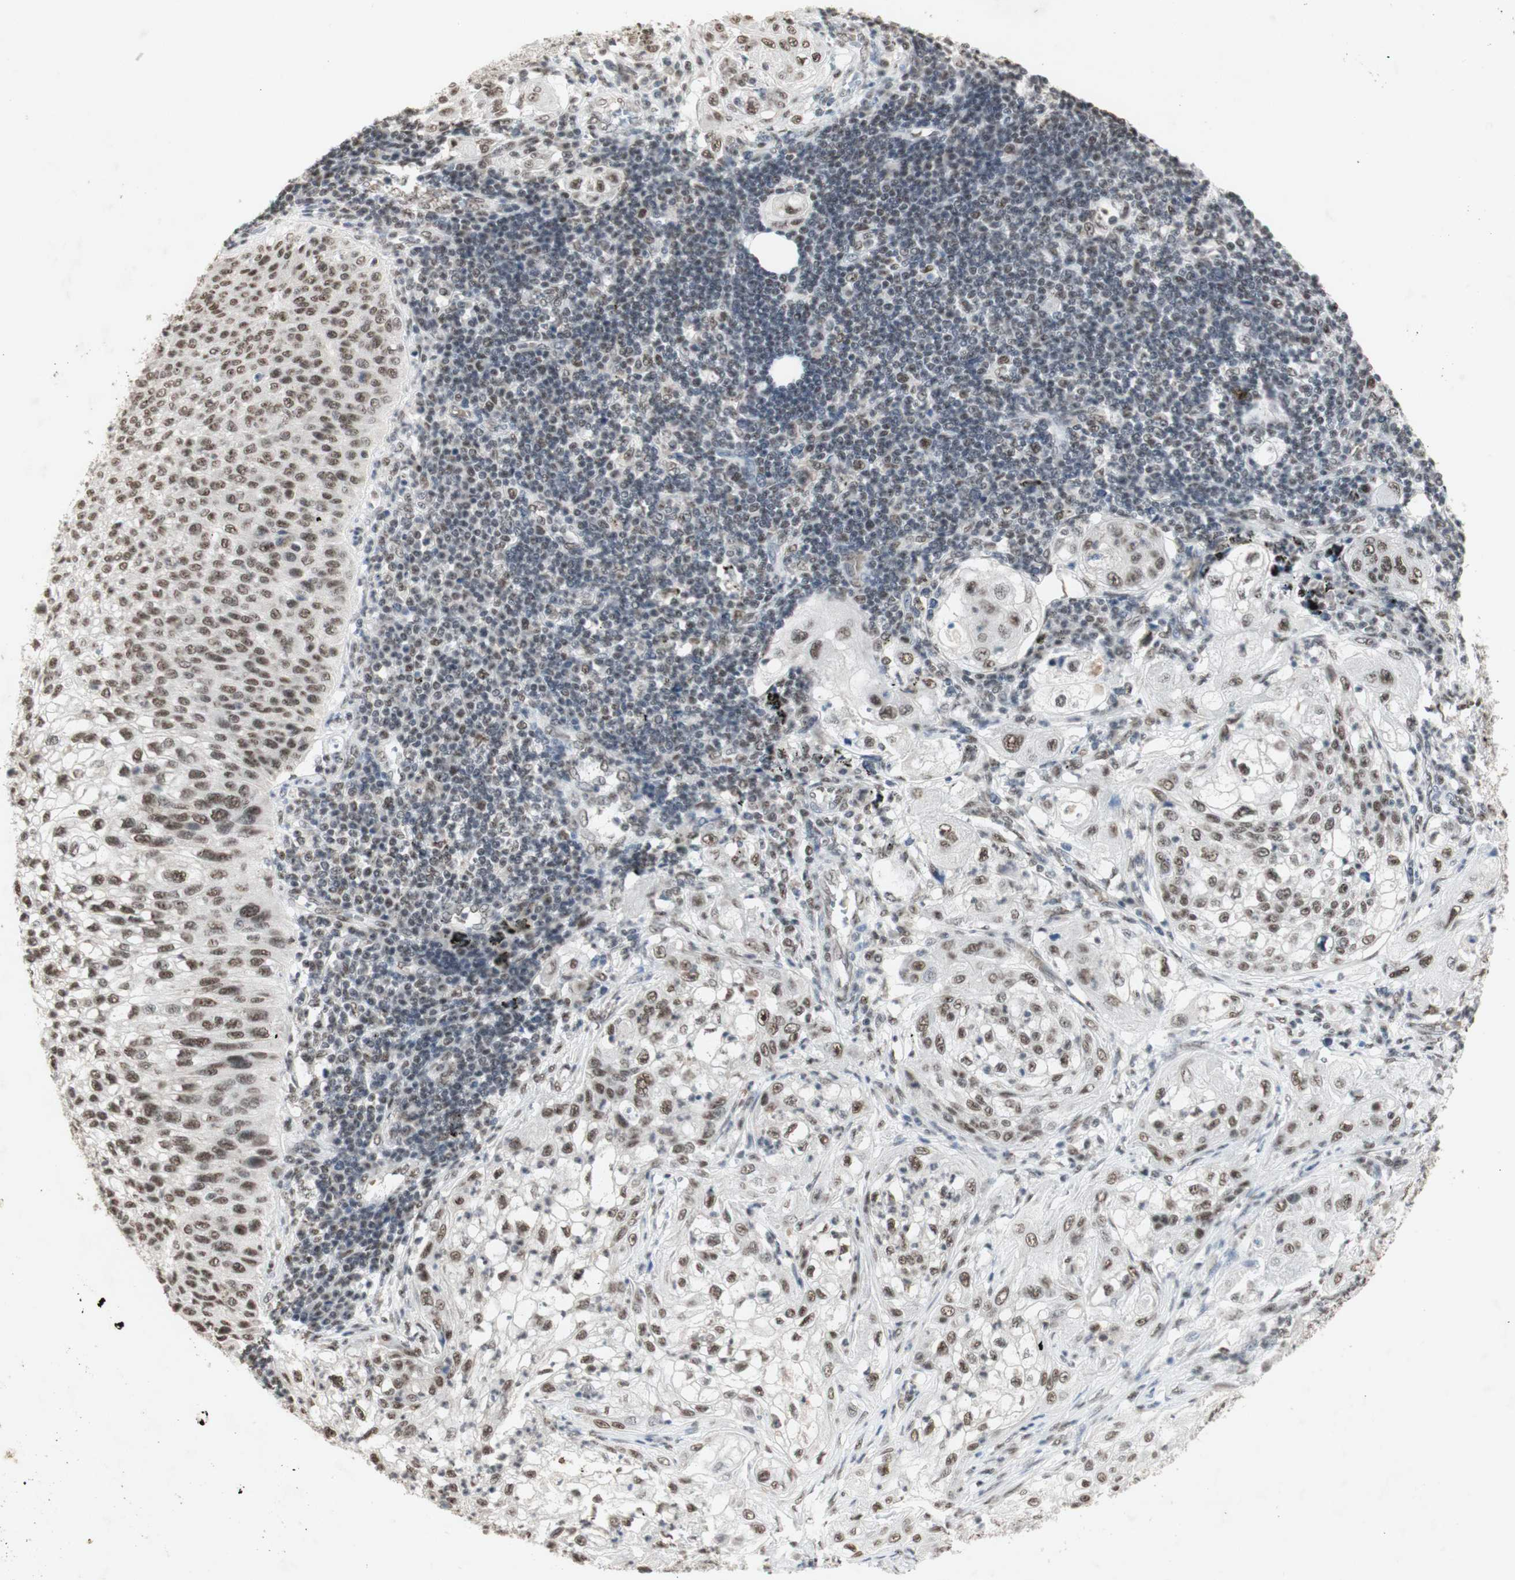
{"staining": {"intensity": "moderate", "quantity": ">75%", "location": "nuclear"}, "tissue": "lung cancer", "cell_type": "Tumor cells", "image_type": "cancer", "snomed": [{"axis": "morphology", "description": "Inflammation, NOS"}, {"axis": "morphology", "description": "Squamous cell carcinoma, NOS"}, {"axis": "topography", "description": "Lymph node"}, {"axis": "topography", "description": "Soft tissue"}, {"axis": "topography", "description": "Lung"}], "caption": "Protein expression analysis of lung squamous cell carcinoma demonstrates moderate nuclear positivity in about >75% of tumor cells.", "gene": "SNRPB", "patient": {"sex": "male", "age": 66}}